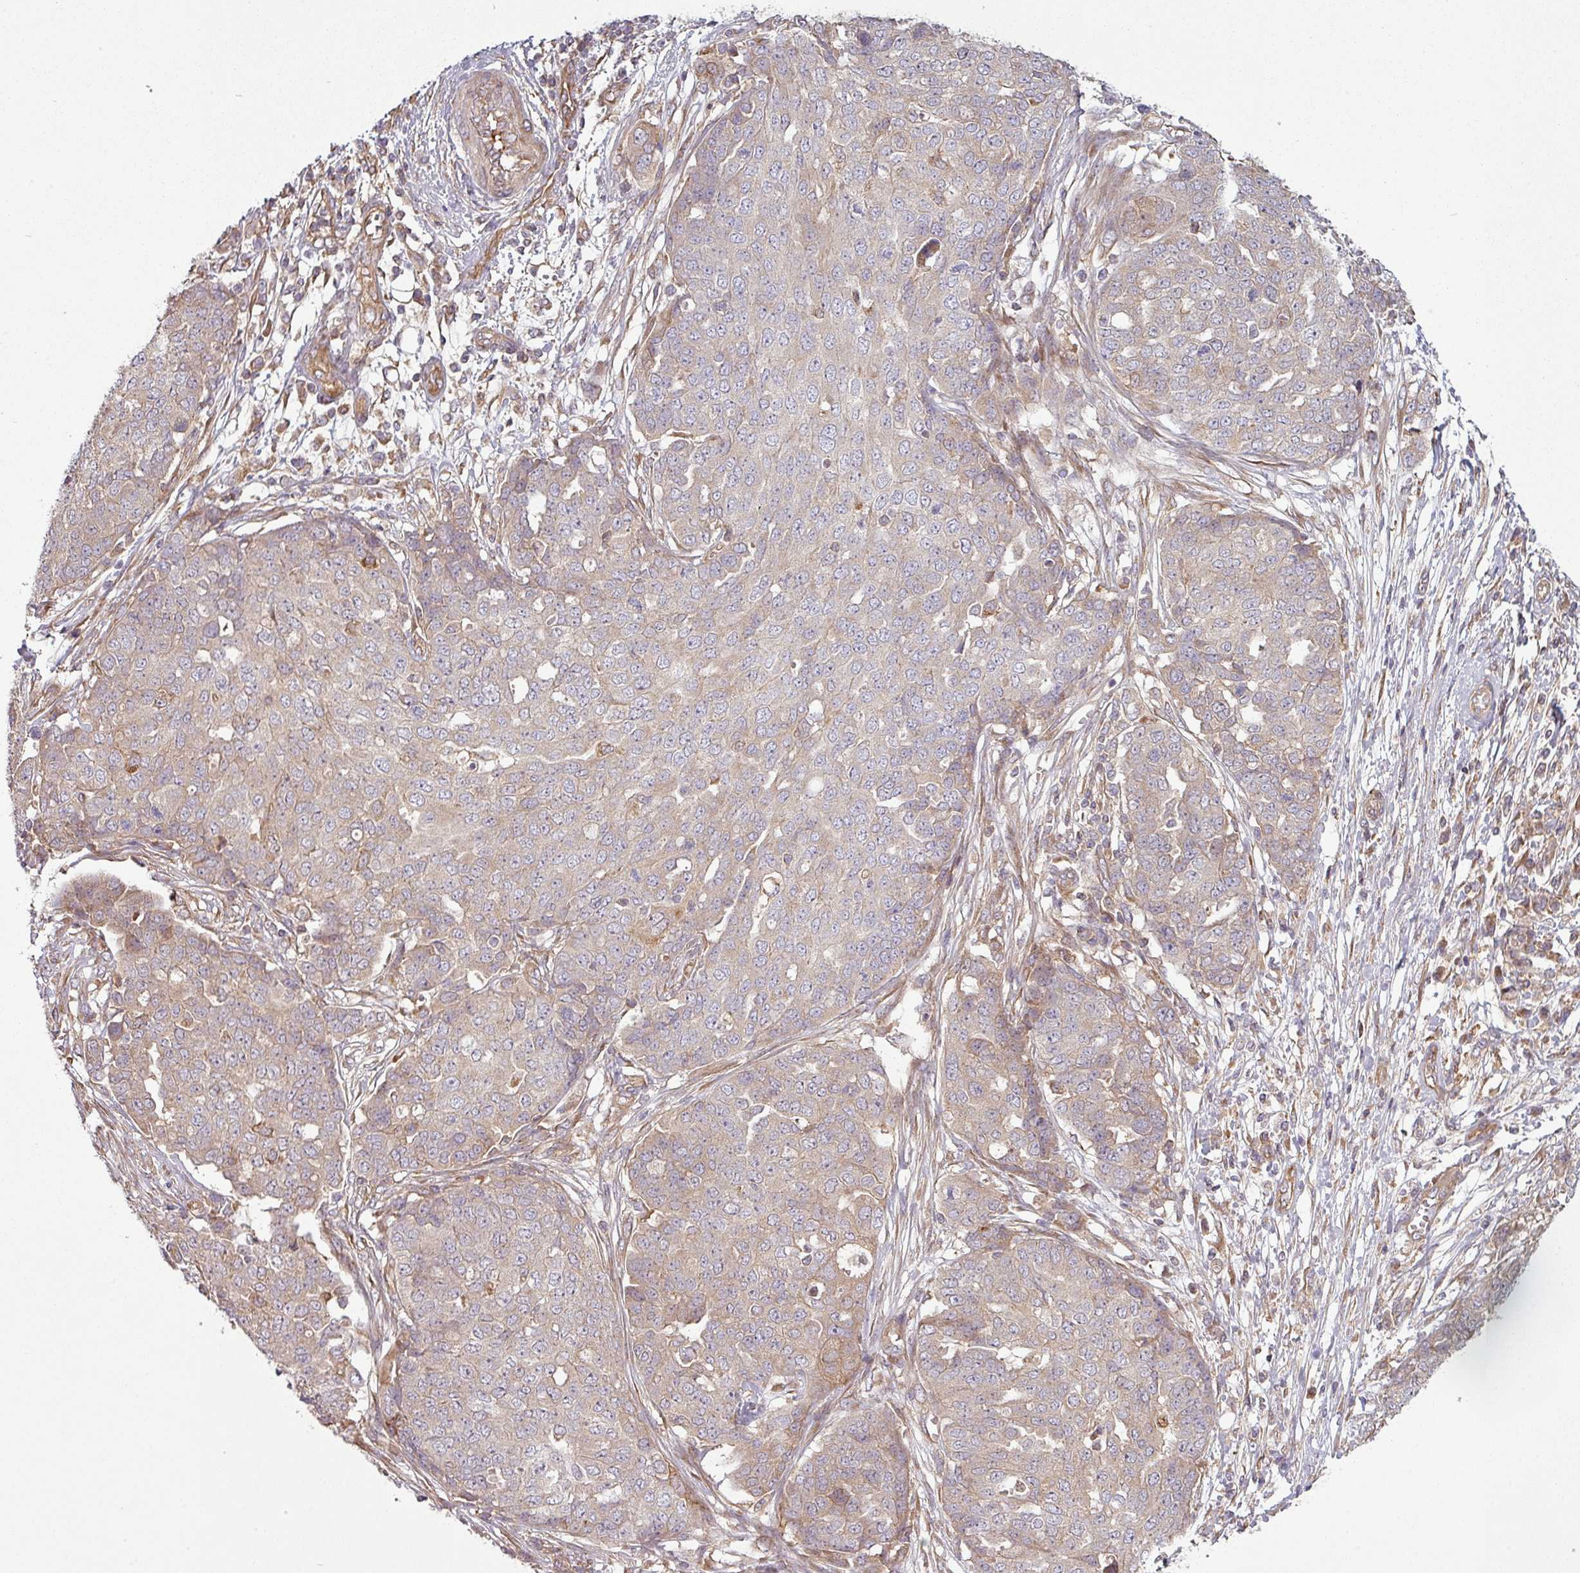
{"staining": {"intensity": "weak", "quantity": "<25%", "location": "cytoplasmic/membranous"}, "tissue": "ovarian cancer", "cell_type": "Tumor cells", "image_type": "cancer", "snomed": [{"axis": "morphology", "description": "Cystadenocarcinoma, serous, NOS"}, {"axis": "topography", "description": "Soft tissue"}, {"axis": "topography", "description": "Ovary"}], "caption": "Tumor cells show no significant protein positivity in serous cystadenocarcinoma (ovarian).", "gene": "SNRNP25", "patient": {"sex": "female", "age": 57}}